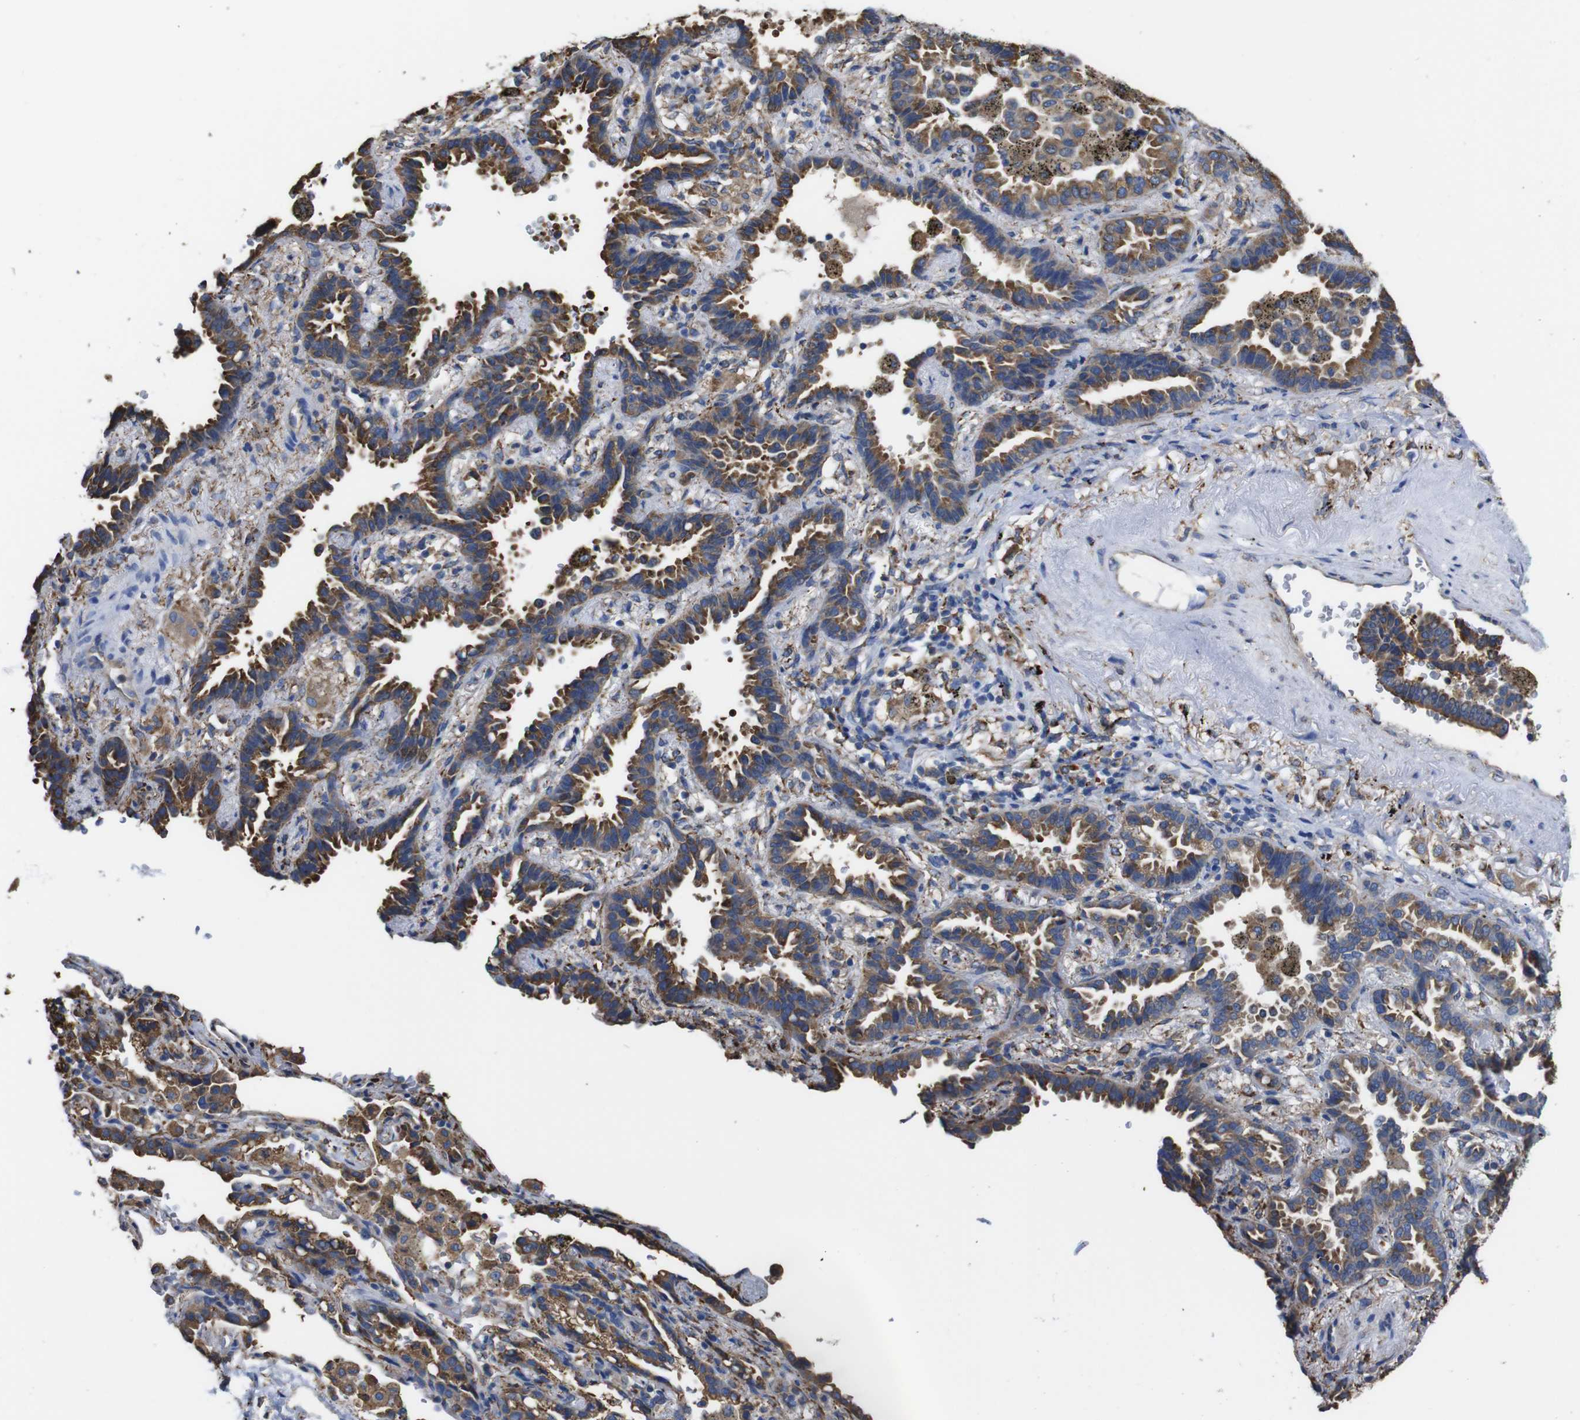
{"staining": {"intensity": "moderate", "quantity": ">75%", "location": "cytoplasmic/membranous"}, "tissue": "lung cancer", "cell_type": "Tumor cells", "image_type": "cancer", "snomed": [{"axis": "morphology", "description": "Normal tissue, NOS"}, {"axis": "morphology", "description": "Adenocarcinoma, NOS"}, {"axis": "topography", "description": "Lung"}], "caption": "Lung cancer (adenocarcinoma) was stained to show a protein in brown. There is medium levels of moderate cytoplasmic/membranous staining in about >75% of tumor cells.", "gene": "PPIB", "patient": {"sex": "male", "age": 59}}